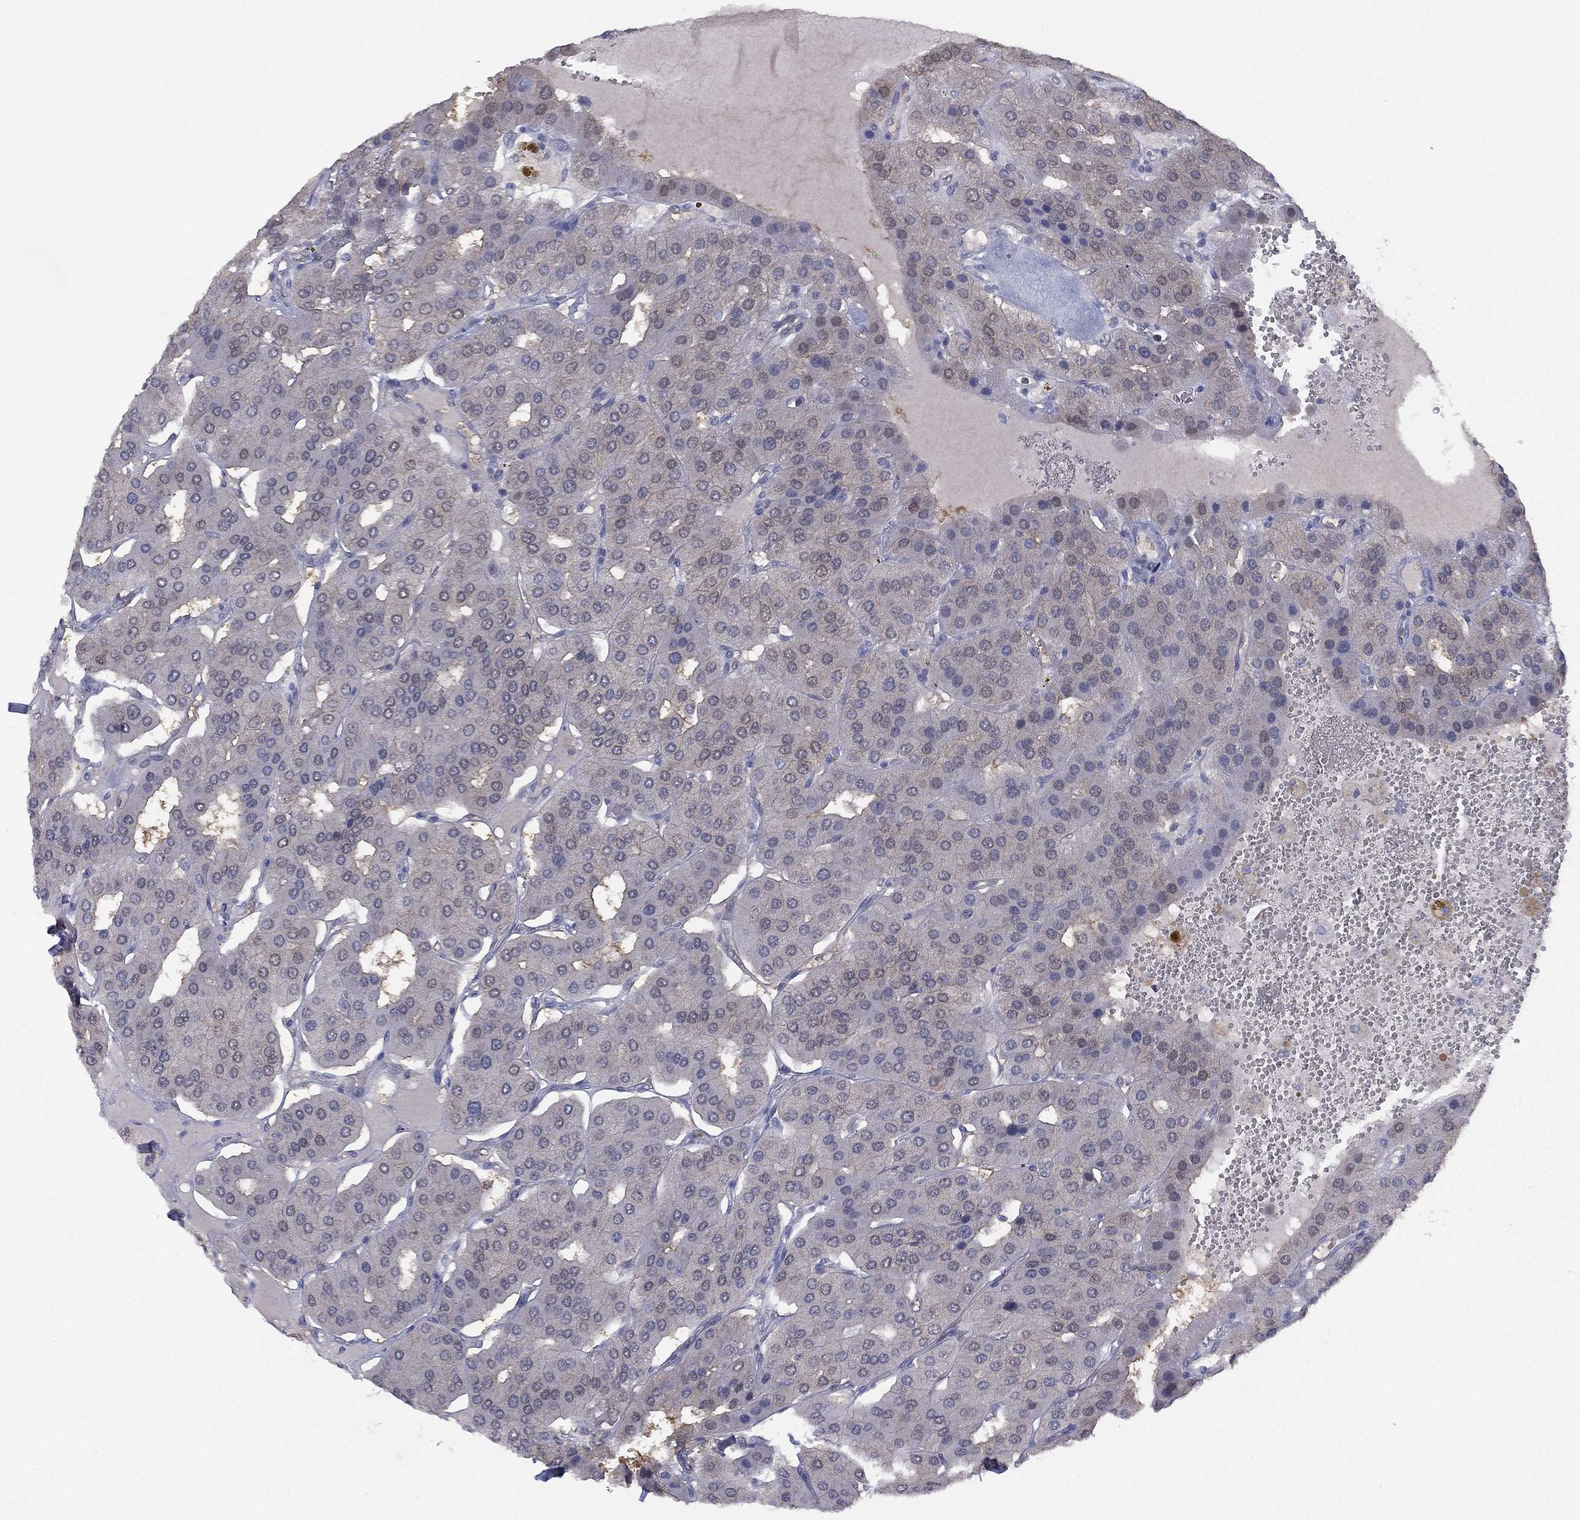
{"staining": {"intensity": "negative", "quantity": "none", "location": "none"}, "tissue": "parathyroid gland", "cell_type": "Glandular cells", "image_type": "normal", "snomed": [{"axis": "morphology", "description": "Normal tissue, NOS"}, {"axis": "morphology", "description": "Adenoma, NOS"}, {"axis": "topography", "description": "Parathyroid gland"}], "caption": "Glandular cells are negative for protein expression in benign human parathyroid gland. (Stains: DAB immunohistochemistry (IHC) with hematoxylin counter stain, Microscopy: brightfield microscopy at high magnification).", "gene": "DDAH1", "patient": {"sex": "female", "age": 86}}